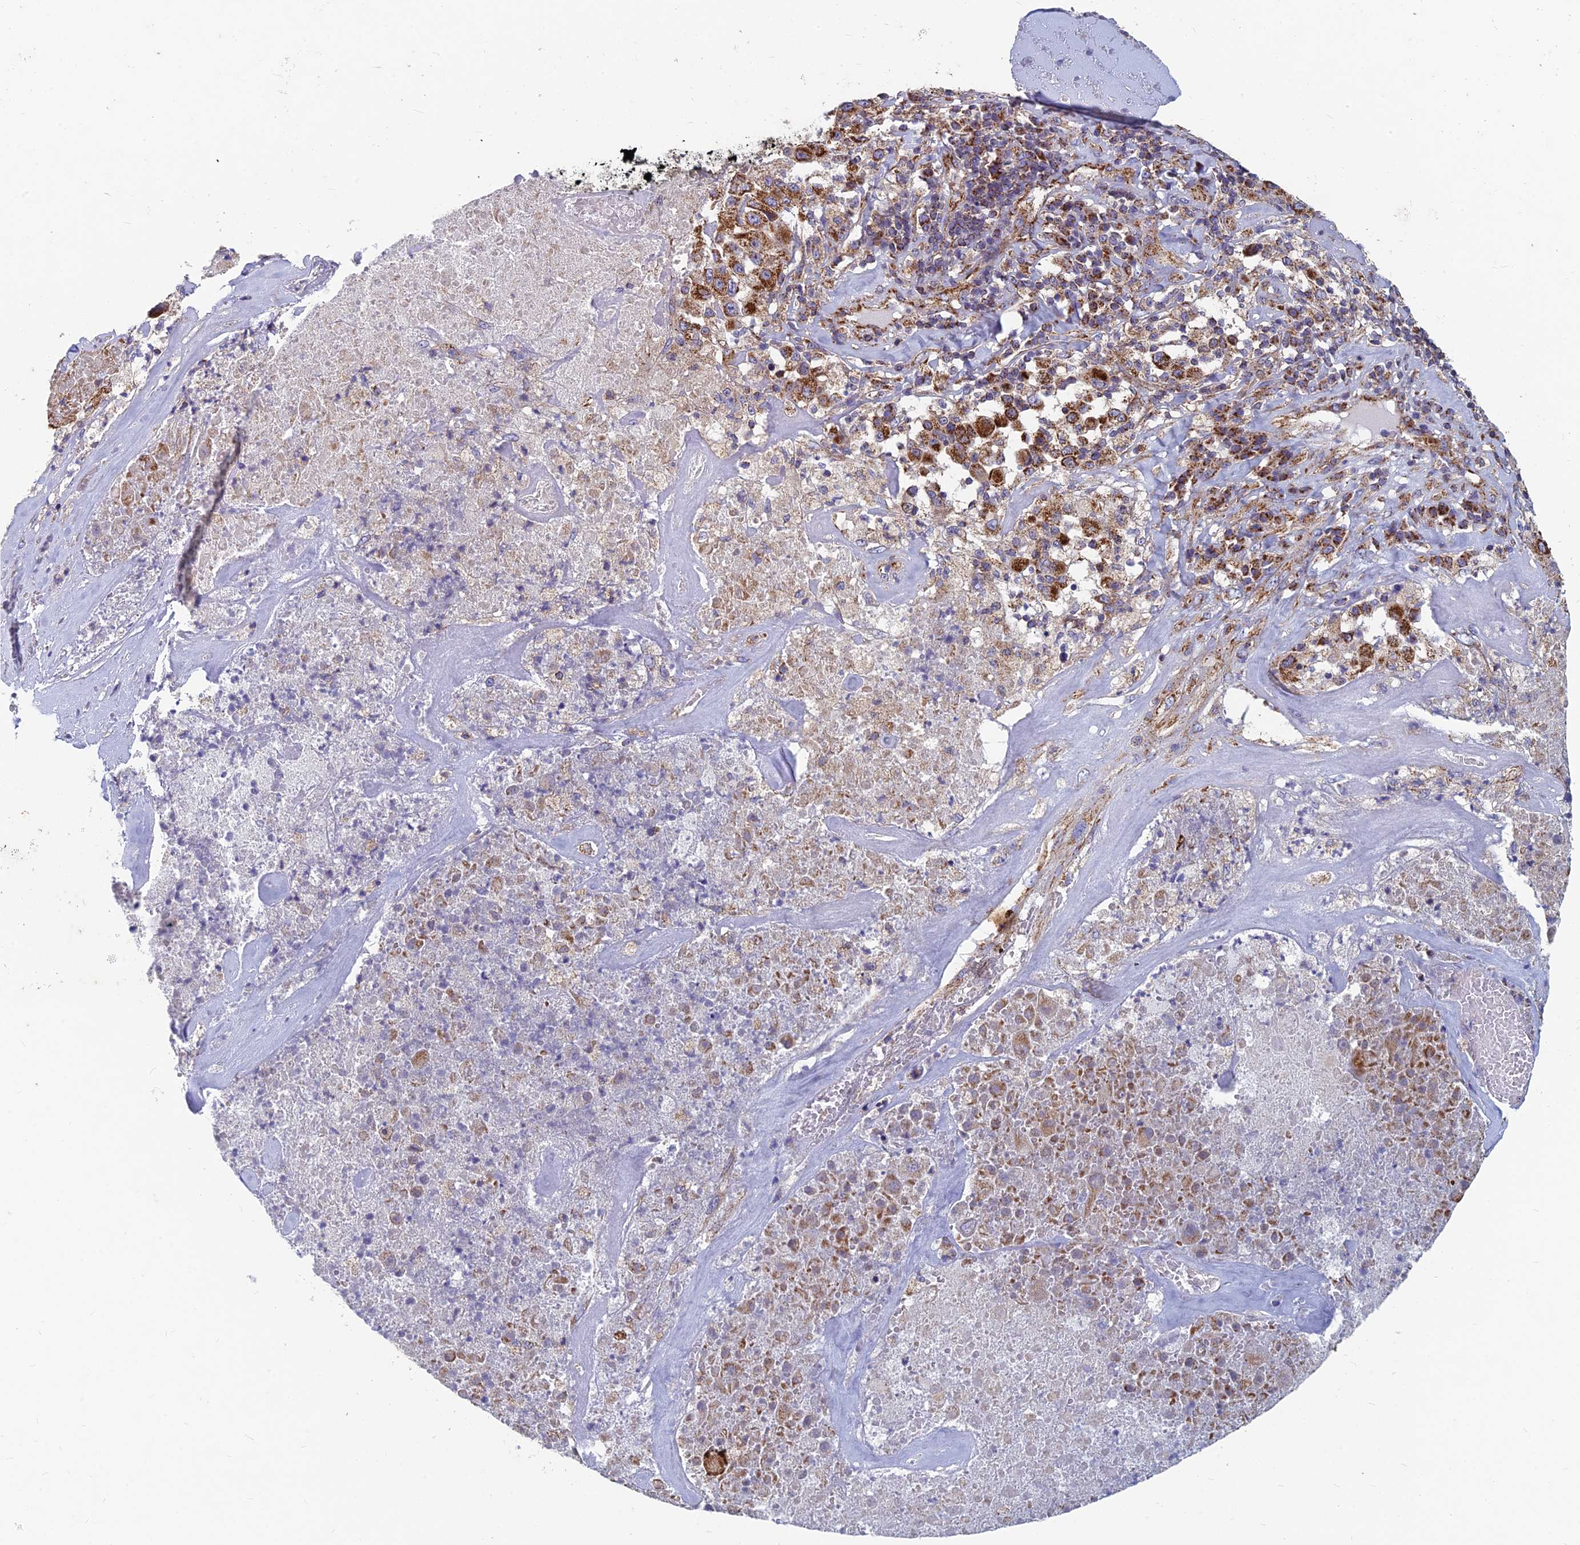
{"staining": {"intensity": "strong", "quantity": ">75%", "location": "cytoplasmic/membranous"}, "tissue": "melanoma", "cell_type": "Tumor cells", "image_type": "cancer", "snomed": [{"axis": "morphology", "description": "Malignant melanoma, Metastatic site"}, {"axis": "topography", "description": "Lymph node"}], "caption": "A micrograph of melanoma stained for a protein shows strong cytoplasmic/membranous brown staining in tumor cells.", "gene": "MRPS9", "patient": {"sex": "male", "age": 62}}